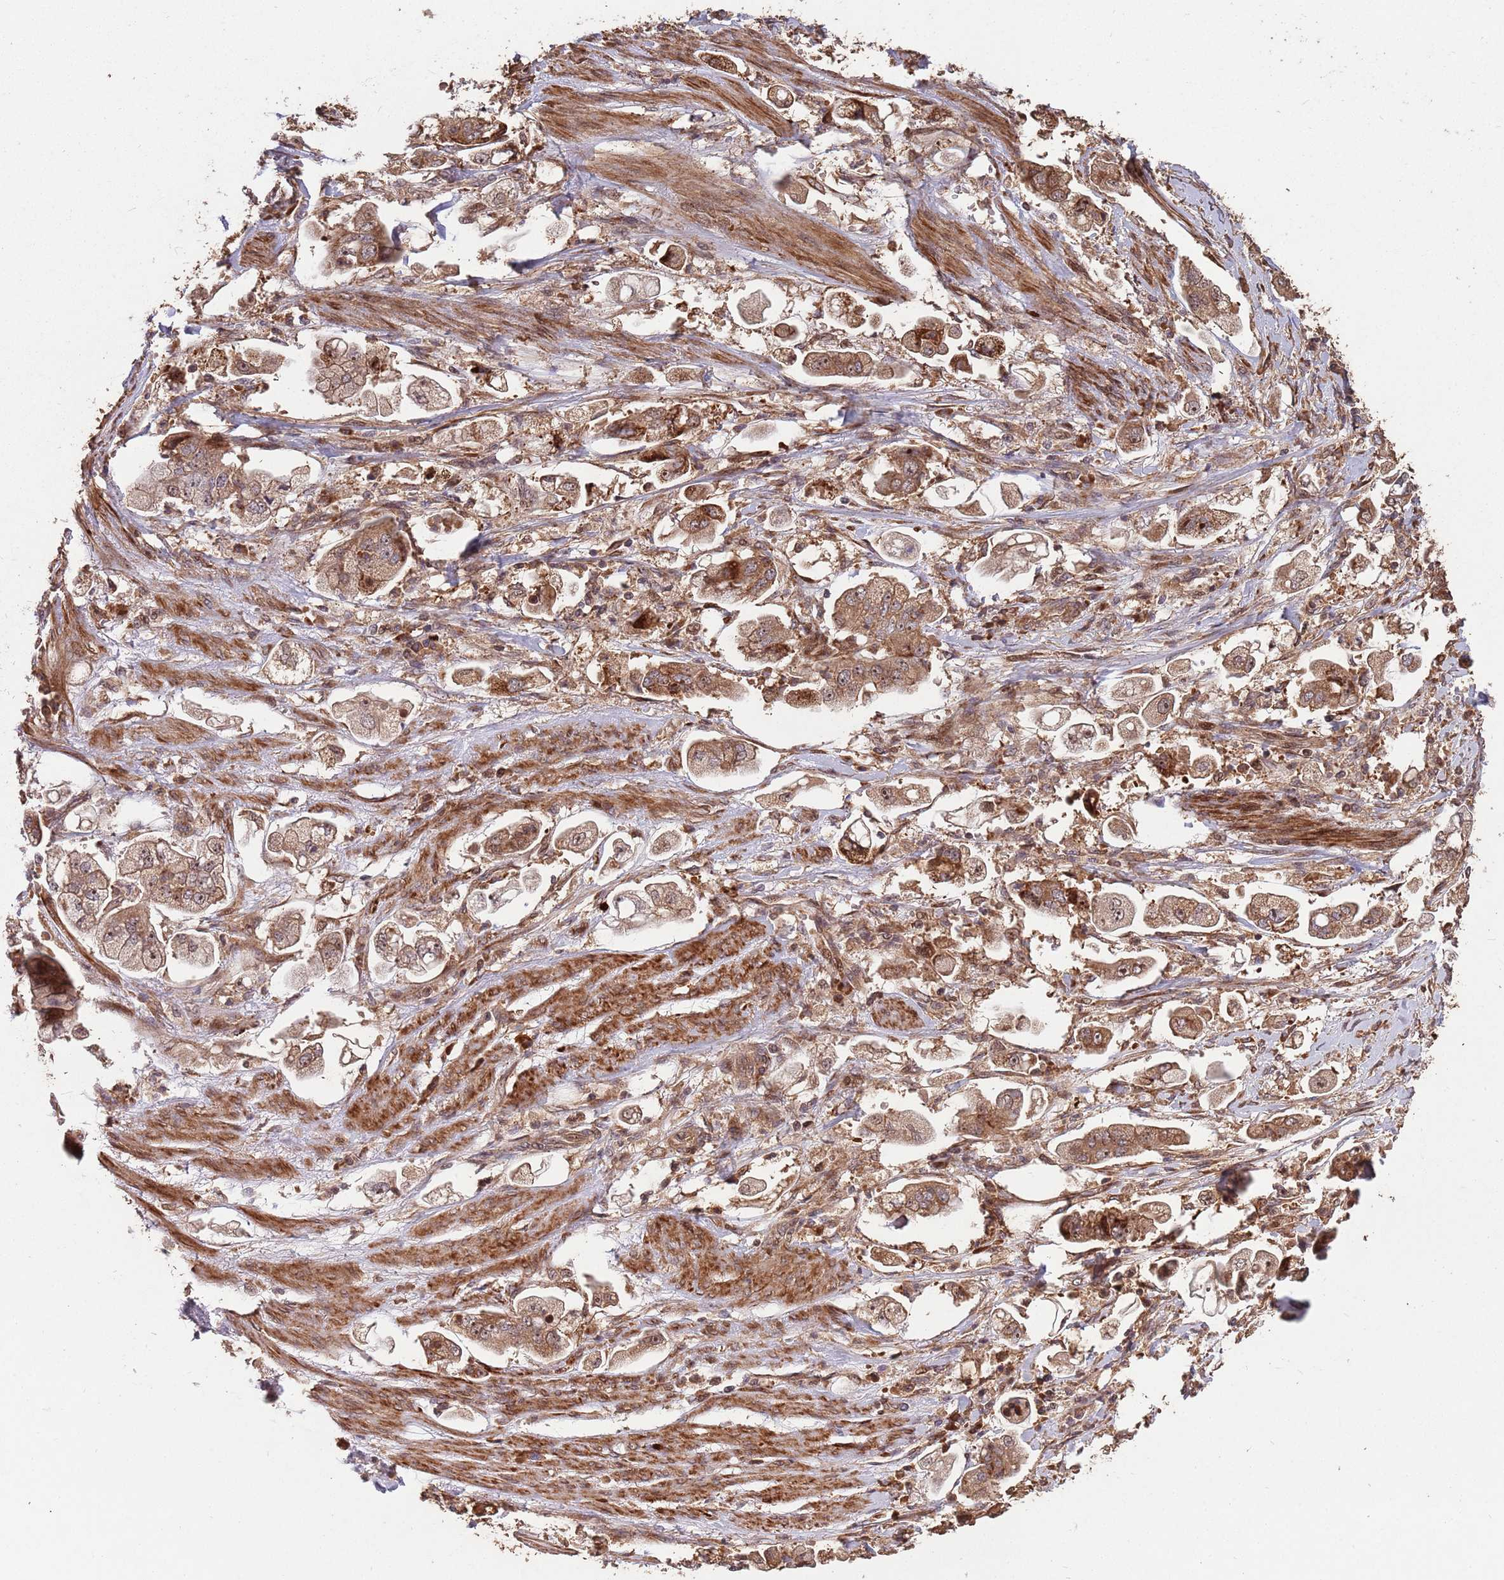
{"staining": {"intensity": "moderate", "quantity": ">75%", "location": "cytoplasmic/membranous,nuclear"}, "tissue": "stomach cancer", "cell_type": "Tumor cells", "image_type": "cancer", "snomed": [{"axis": "morphology", "description": "Adenocarcinoma, NOS"}, {"axis": "topography", "description": "Stomach"}], "caption": "Immunohistochemistry (IHC) of human stomach adenocarcinoma shows medium levels of moderate cytoplasmic/membranous and nuclear staining in about >75% of tumor cells. The staining was performed using DAB (3,3'-diaminobenzidine) to visualize the protein expression in brown, while the nuclei were stained in blue with hematoxylin (Magnification: 20x).", "gene": "ZNF428", "patient": {"sex": "male", "age": 62}}